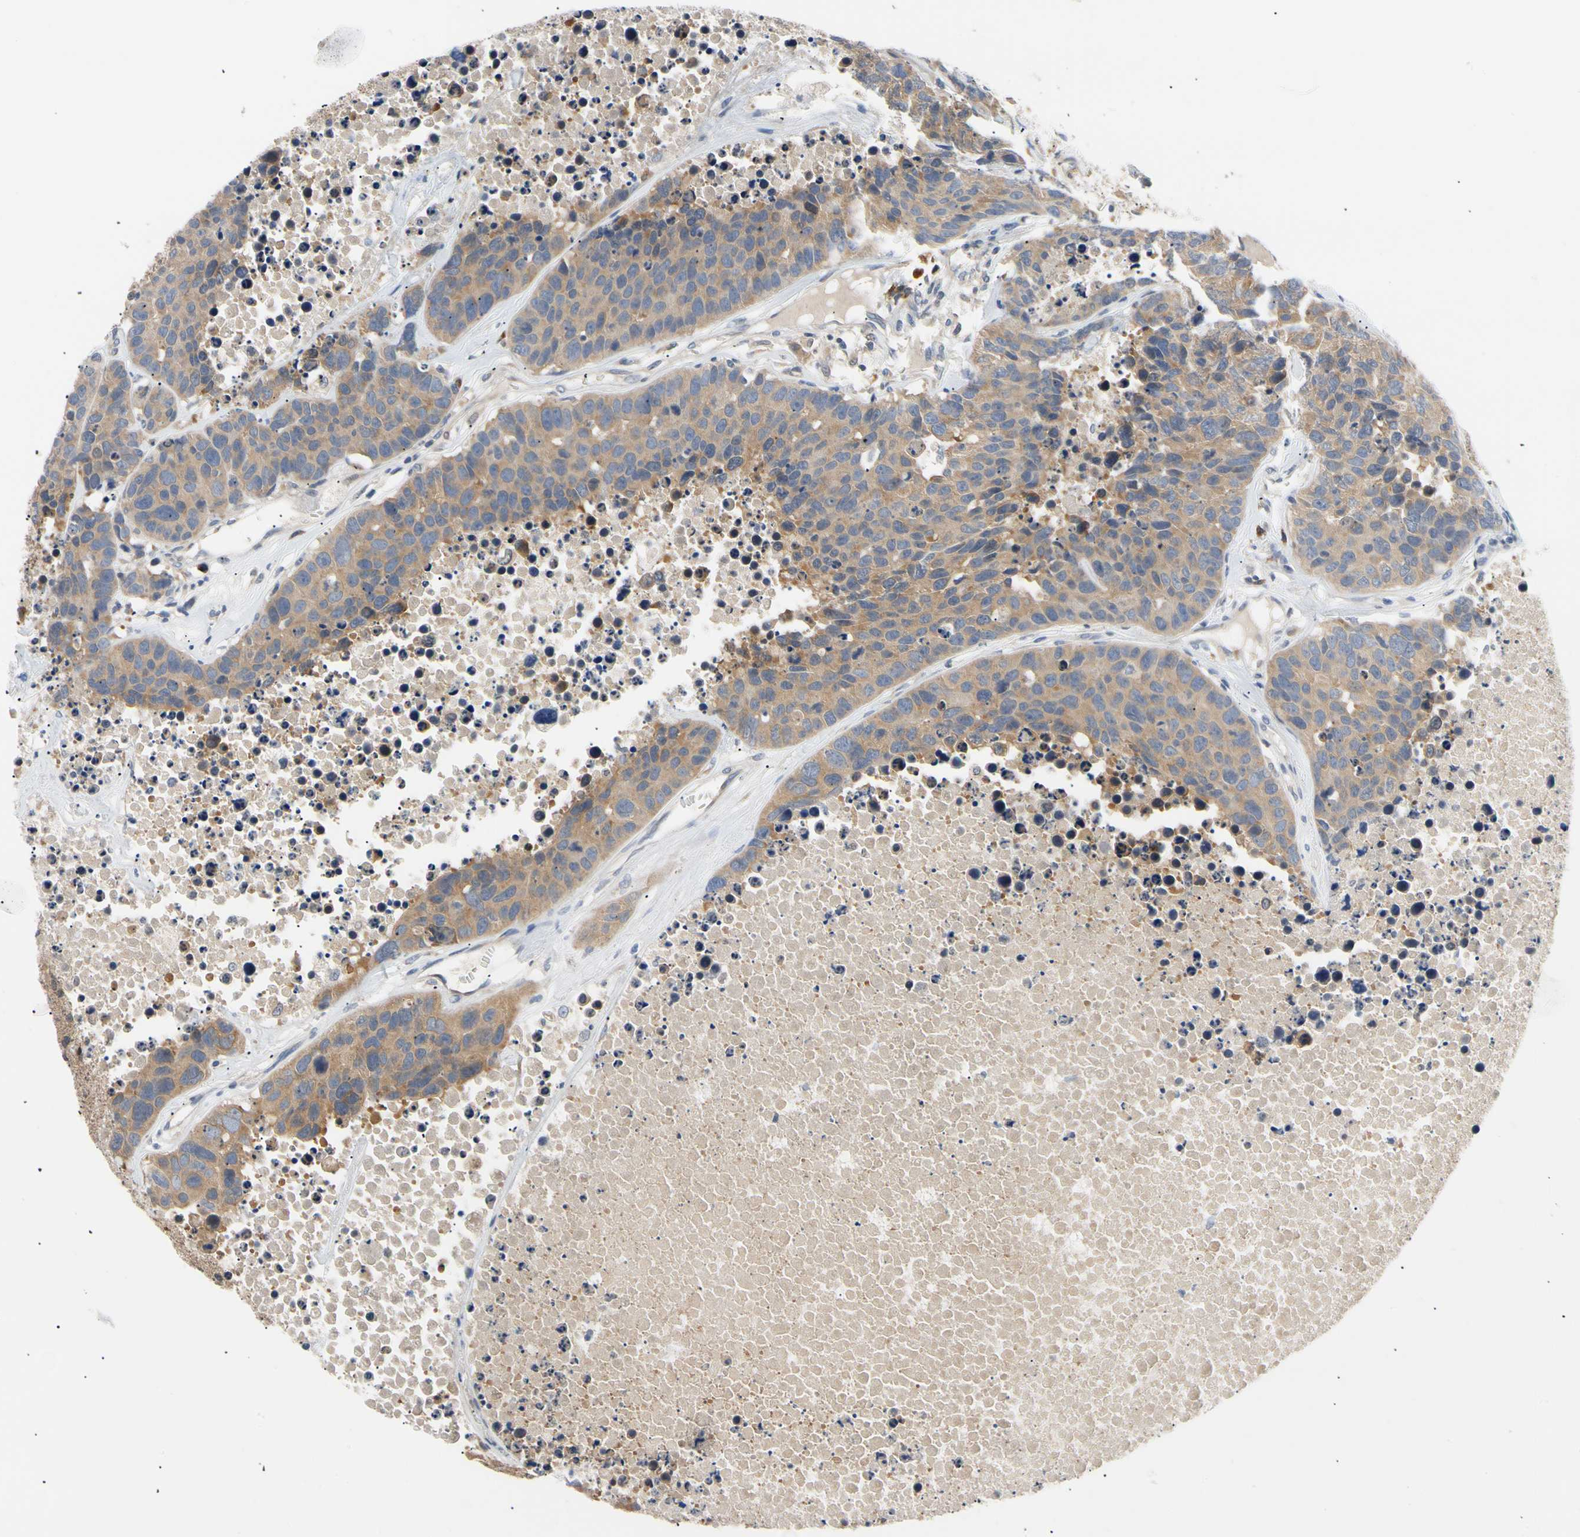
{"staining": {"intensity": "moderate", "quantity": ">75%", "location": "cytoplasmic/membranous"}, "tissue": "carcinoid", "cell_type": "Tumor cells", "image_type": "cancer", "snomed": [{"axis": "morphology", "description": "Carcinoid, malignant, NOS"}, {"axis": "topography", "description": "Lung"}], "caption": "Carcinoid stained with immunohistochemistry (IHC) displays moderate cytoplasmic/membranous expression in about >75% of tumor cells.", "gene": "SEC23B", "patient": {"sex": "male", "age": 60}}